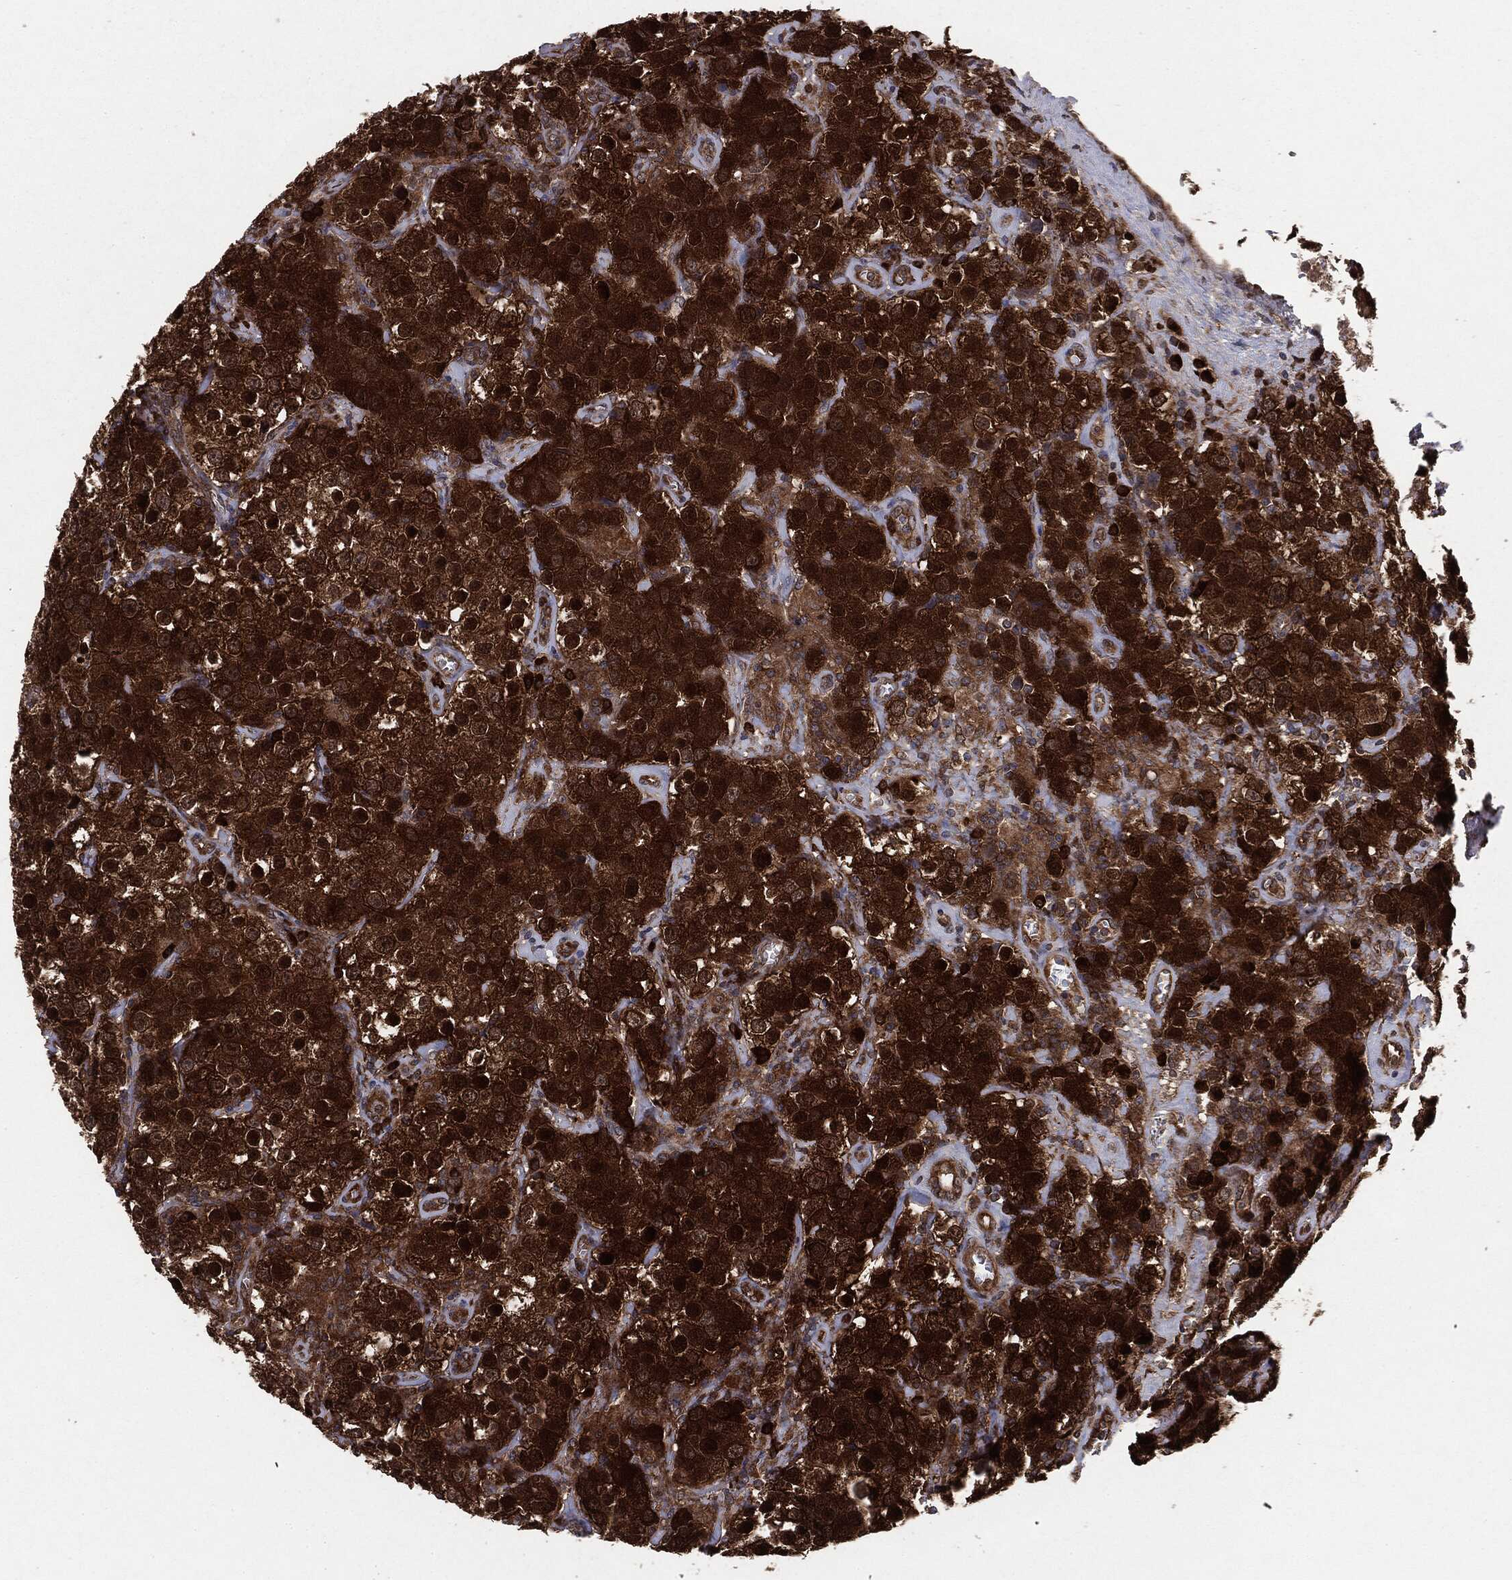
{"staining": {"intensity": "strong", "quantity": ">75%", "location": "cytoplasmic/membranous"}, "tissue": "testis cancer", "cell_type": "Tumor cells", "image_type": "cancer", "snomed": [{"axis": "morphology", "description": "Seminoma, NOS"}, {"axis": "topography", "description": "Testis"}], "caption": "Seminoma (testis) stained for a protein displays strong cytoplasmic/membranous positivity in tumor cells. (DAB = brown stain, brightfield microscopy at high magnification).", "gene": "NME1", "patient": {"sex": "male", "age": 52}}